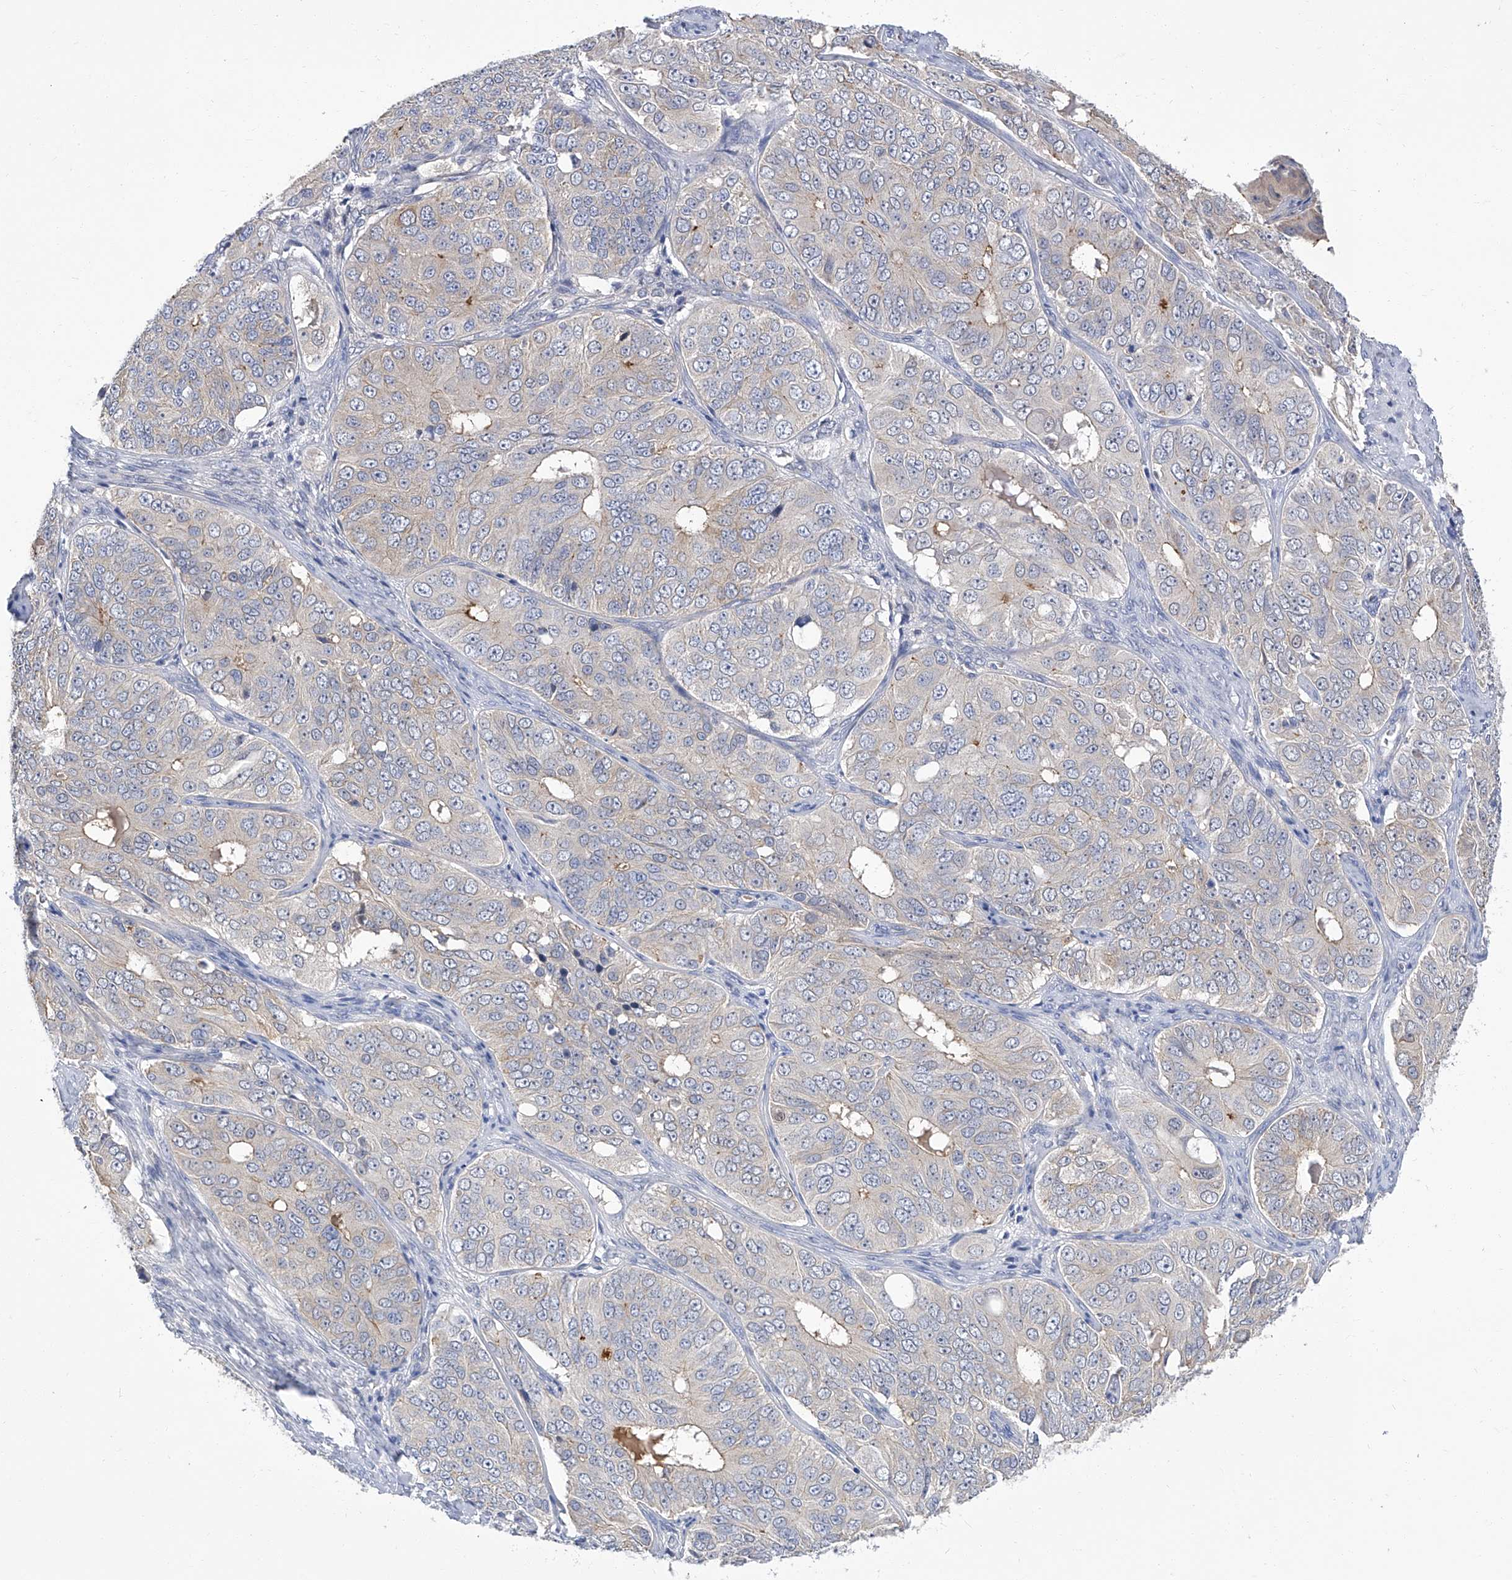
{"staining": {"intensity": "negative", "quantity": "none", "location": "none"}, "tissue": "ovarian cancer", "cell_type": "Tumor cells", "image_type": "cancer", "snomed": [{"axis": "morphology", "description": "Carcinoma, endometroid"}, {"axis": "topography", "description": "Ovary"}], "caption": "There is no significant staining in tumor cells of ovarian cancer.", "gene": "PARD3", "patient": {"sex": "female", "age": 51}}